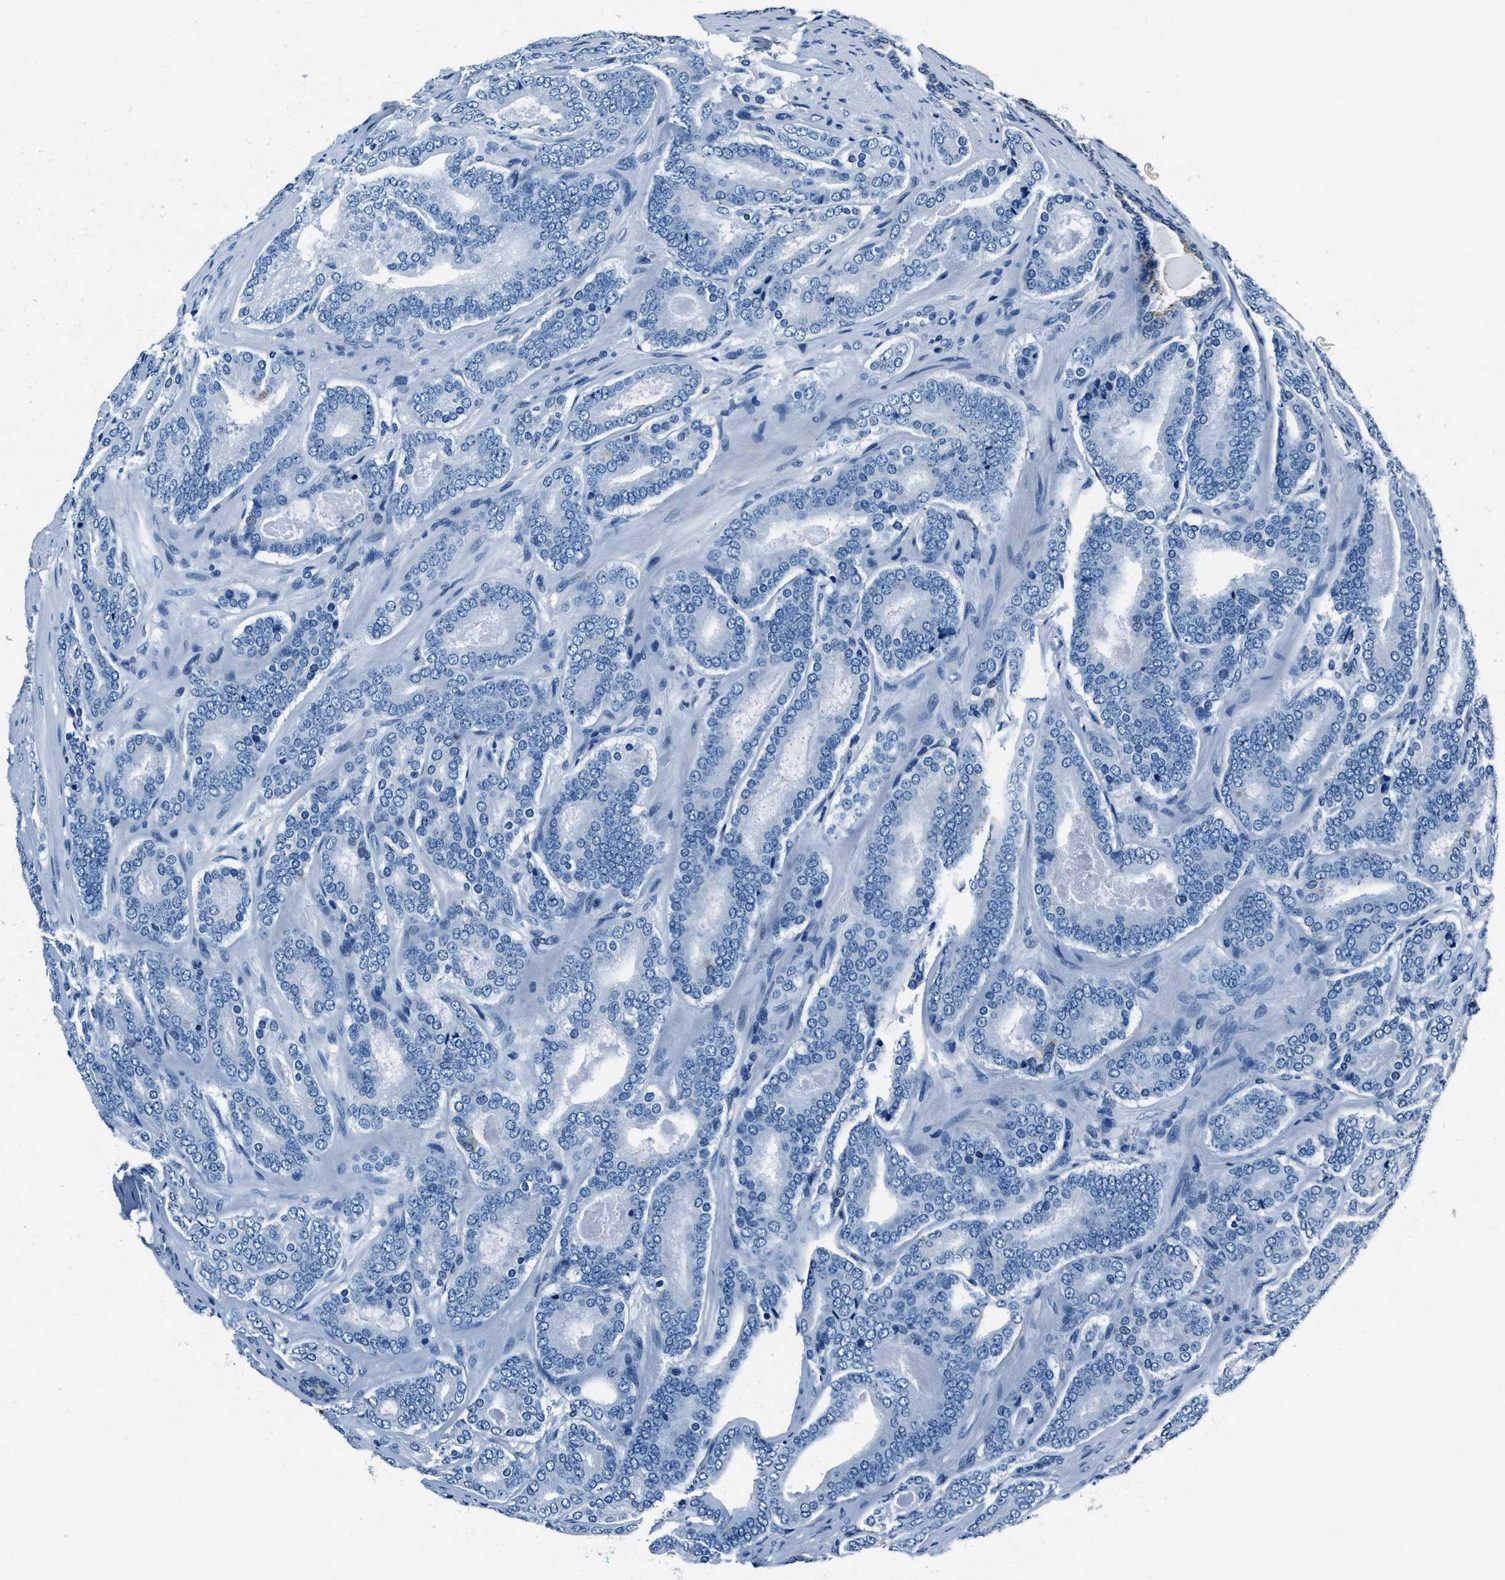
{"staining": {"intensity": "negative", "quantity": "none", "location": "none"}, "tissue": "prostate cancer", "cell_type": "Tumor cells", "image_type": "cancer", "snomed": [{"axis": "morphology", "description": "Adenocarcinoma, High grade"}, {"axis": "topography", "description": "Prostate"}], "caption": "The image reveals no significant positivity in tumor cells of prostate cancer (adenocarcinoma (high-grade)). (DAB IHC with hematoxylin counter stain).", "gene": "PTPDC1", "patient": {"sex": "male", "age": 60}}